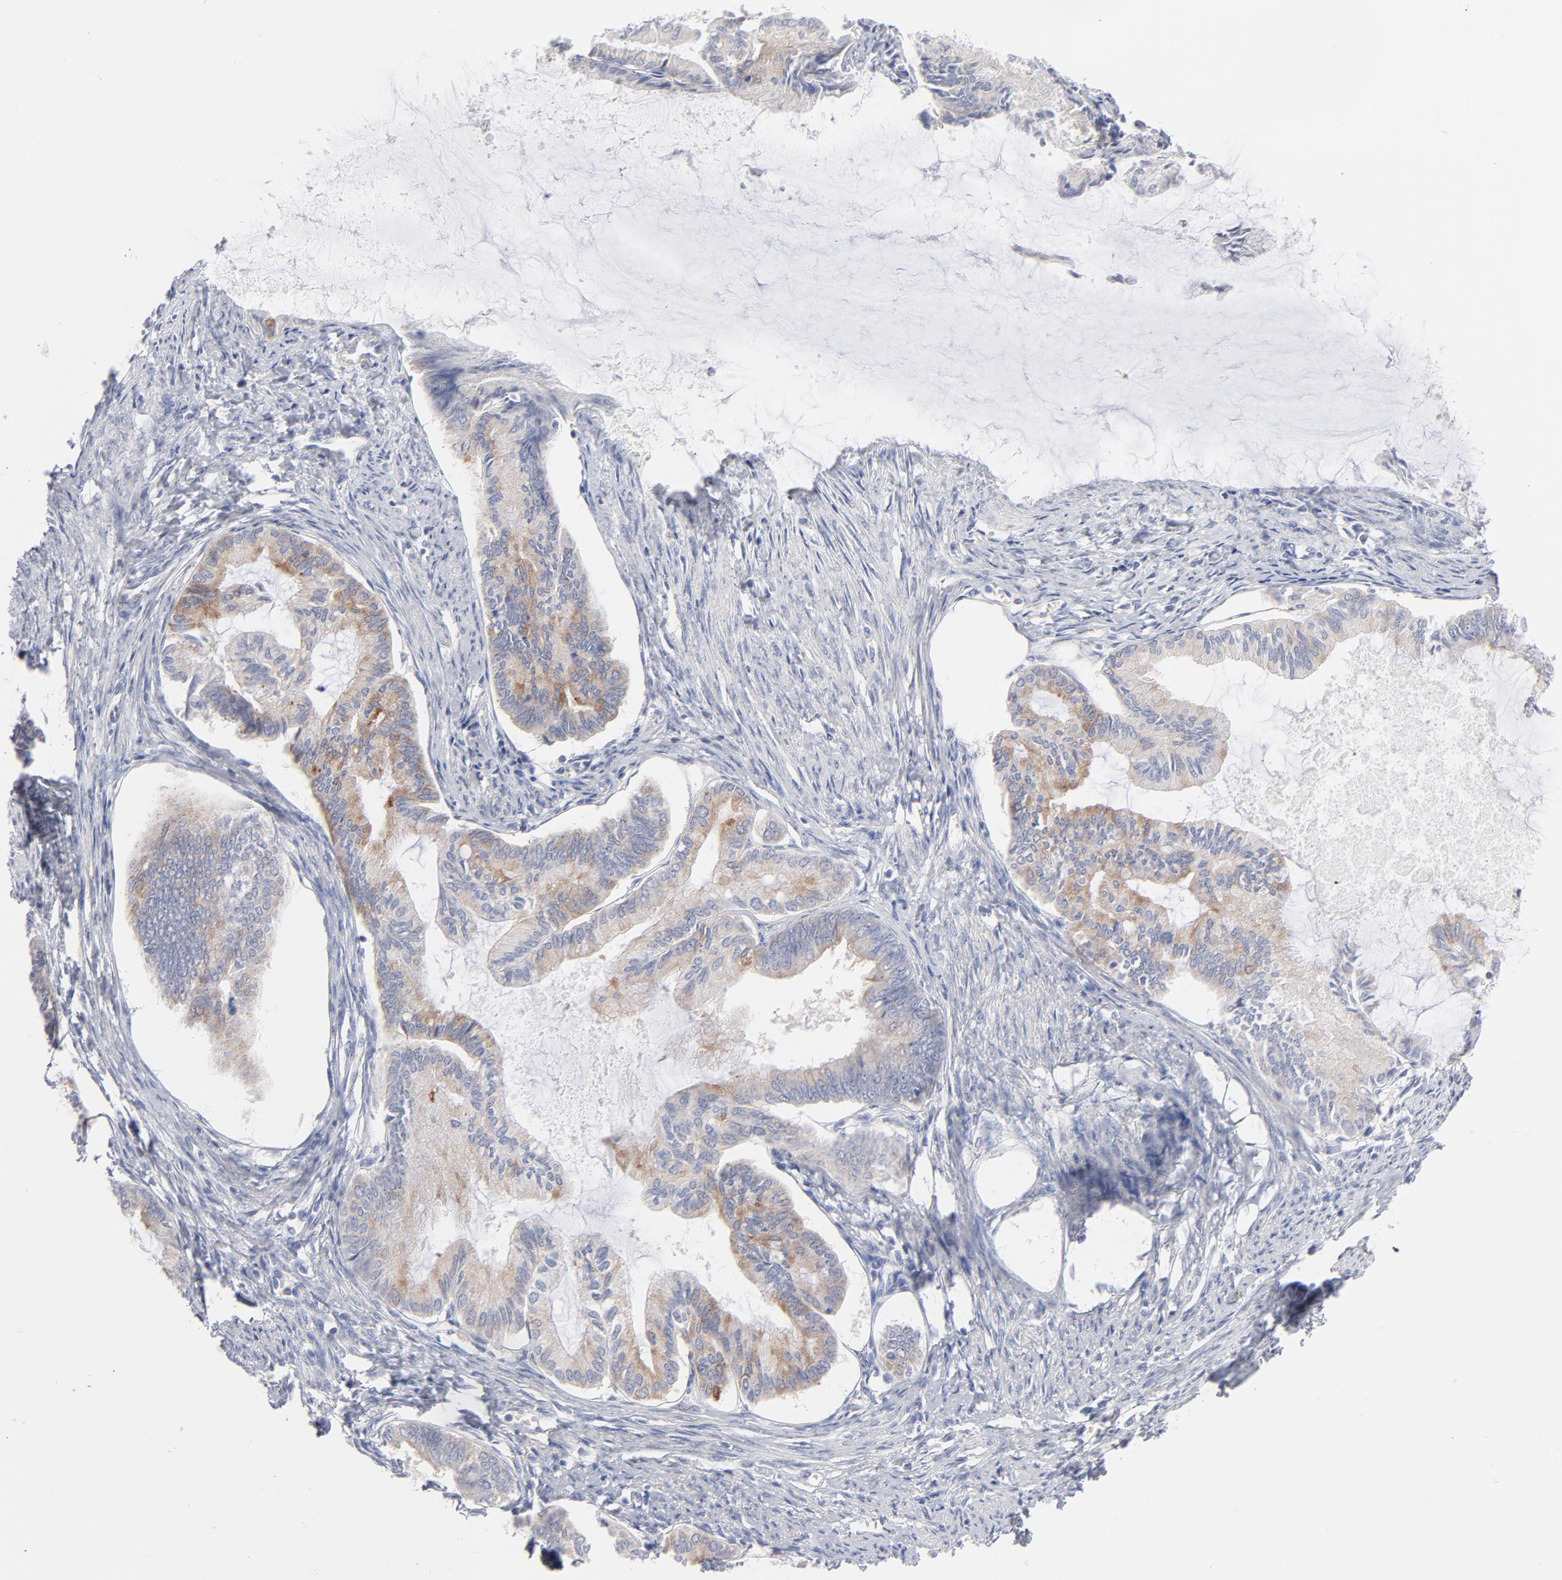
{"staining": {"intensity": "moderate", "quantity": "<25%", "location": "cytoplasmic/membranous"}, "tissue": "endometrial cancer", "cell_type": "Tumor cells", "image_type": "cancer", "snomed": [{"axis": "morphology", "description": "Adenocarcinoma, NOS"}, {"axis": "topography", "description": "Endometrium"}], "caption": "IHC histopathology image of neoplastic tissue: endometrial cancer (adenocarcinoma) stained using immunohistochemistry demonstrates low levels of moderate protein expression localized specifically in the cytoplasmic/membranous of tumor cells, appearing as a cytoplasmic/membranous brown color.", "gene": "MID1", "patient": {"sex": "female", "age": 86}}